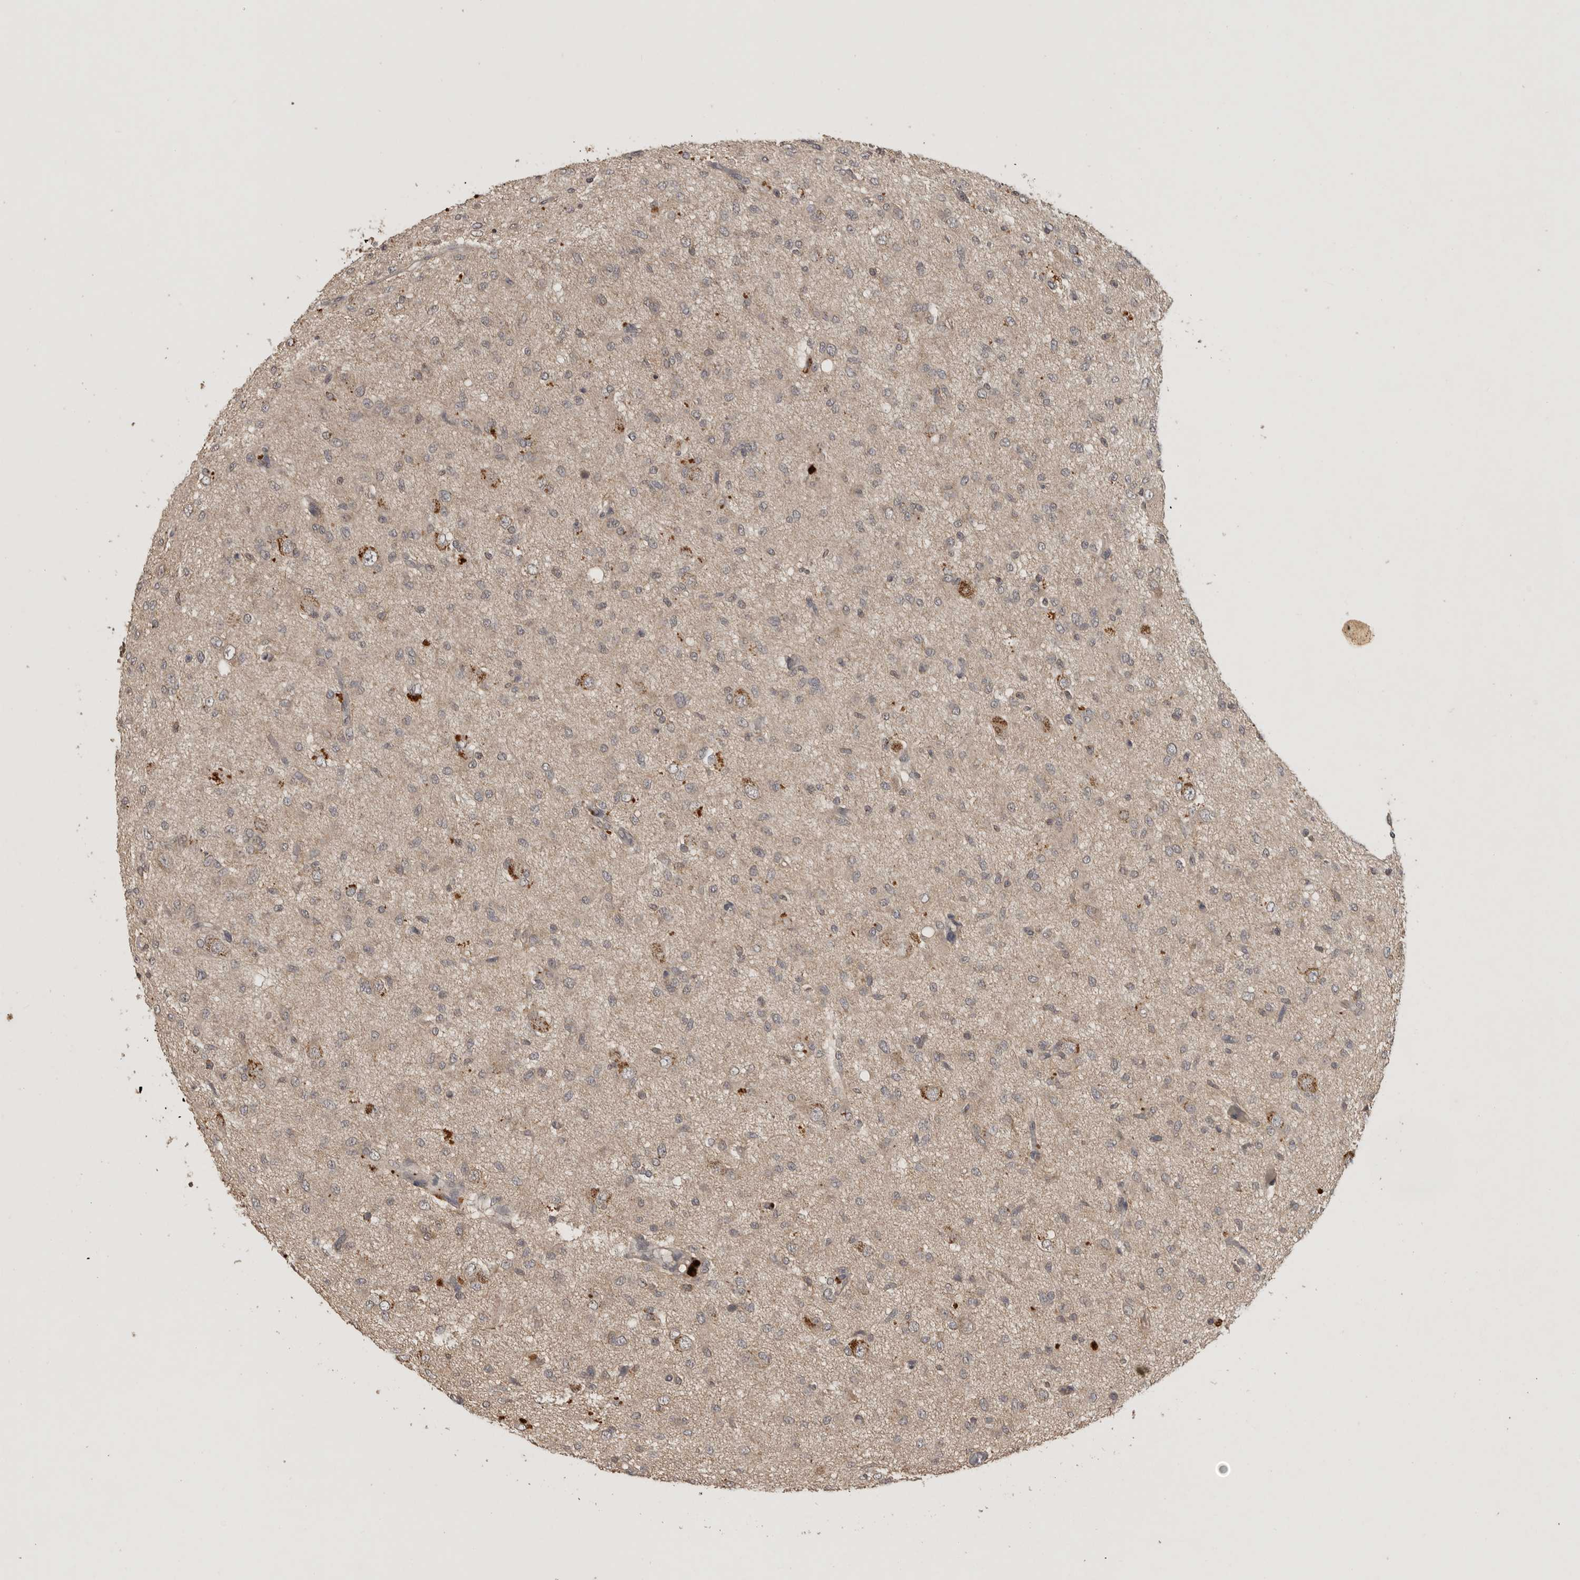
{"staining": {"intensity": "weak", "quantity": ">75%", "location": "cytoplasmic/membranous"}, "tissue": "glioma", "cell_type": "Tumor cells", "image_type": "cancer", "snomed": [{"axis": "morphology", "description": "Glioma, malignant, High grade"}, {"axis": "topography", "description": "Brain"}], "caption": "Brown immunohistochemical staining in human malignant high-grade glioma demonstrates weak cytoplasmic/membranous staining in about >75% of tumor cells. The protein is shown in brown color, while the nuclei are stained blue.", "gene": "ADAMTS4", "patient": {"sex": "female", "age": 59}}